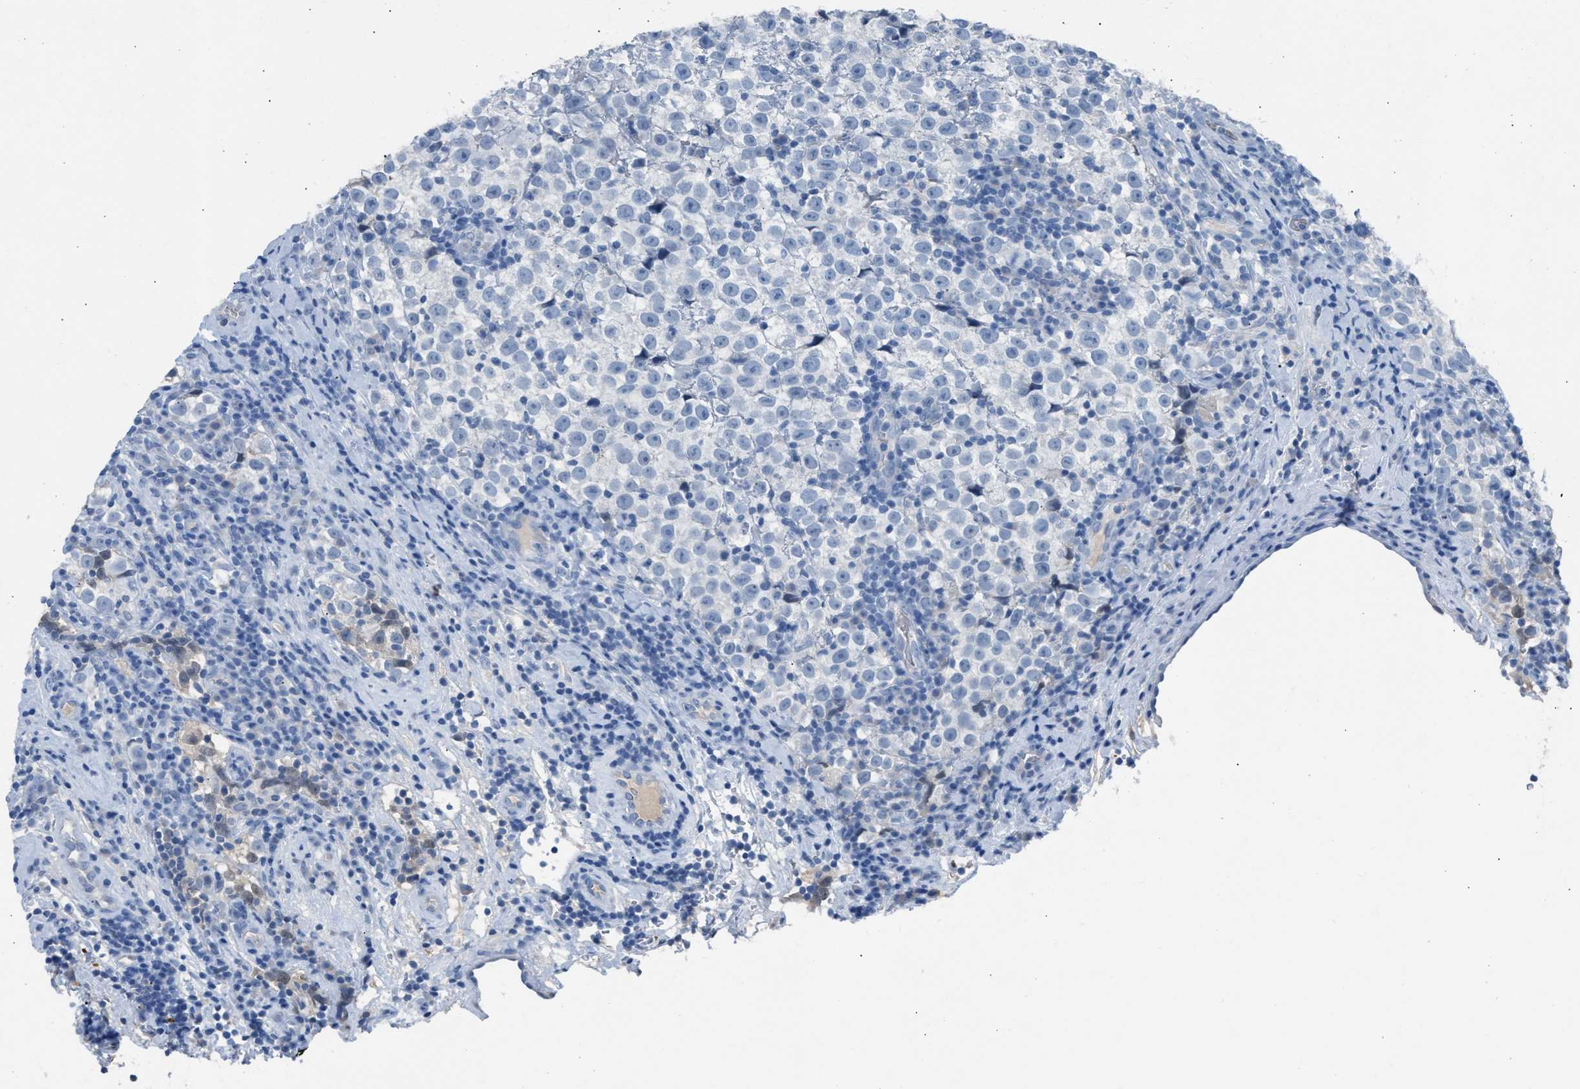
{"staining": {"intensity": "negative", "quantity": "none", "location": "none"}, "tissue": "testis cancer", "cell_type": "Tumor cells", "image_type": "cancer", "snomed": [{"axis": "morphology", "description": "Normal tissue, NOS"}, {"axis": "morphology", "description": "Seminoma, NOS"}, {"axis": "topography", "description": "Testis"}], "caption": "Tumor cells show no significant positivity in testis seminoma.", "gene": "CFAP77", "patient": {"sex": "male", "age": 43}}